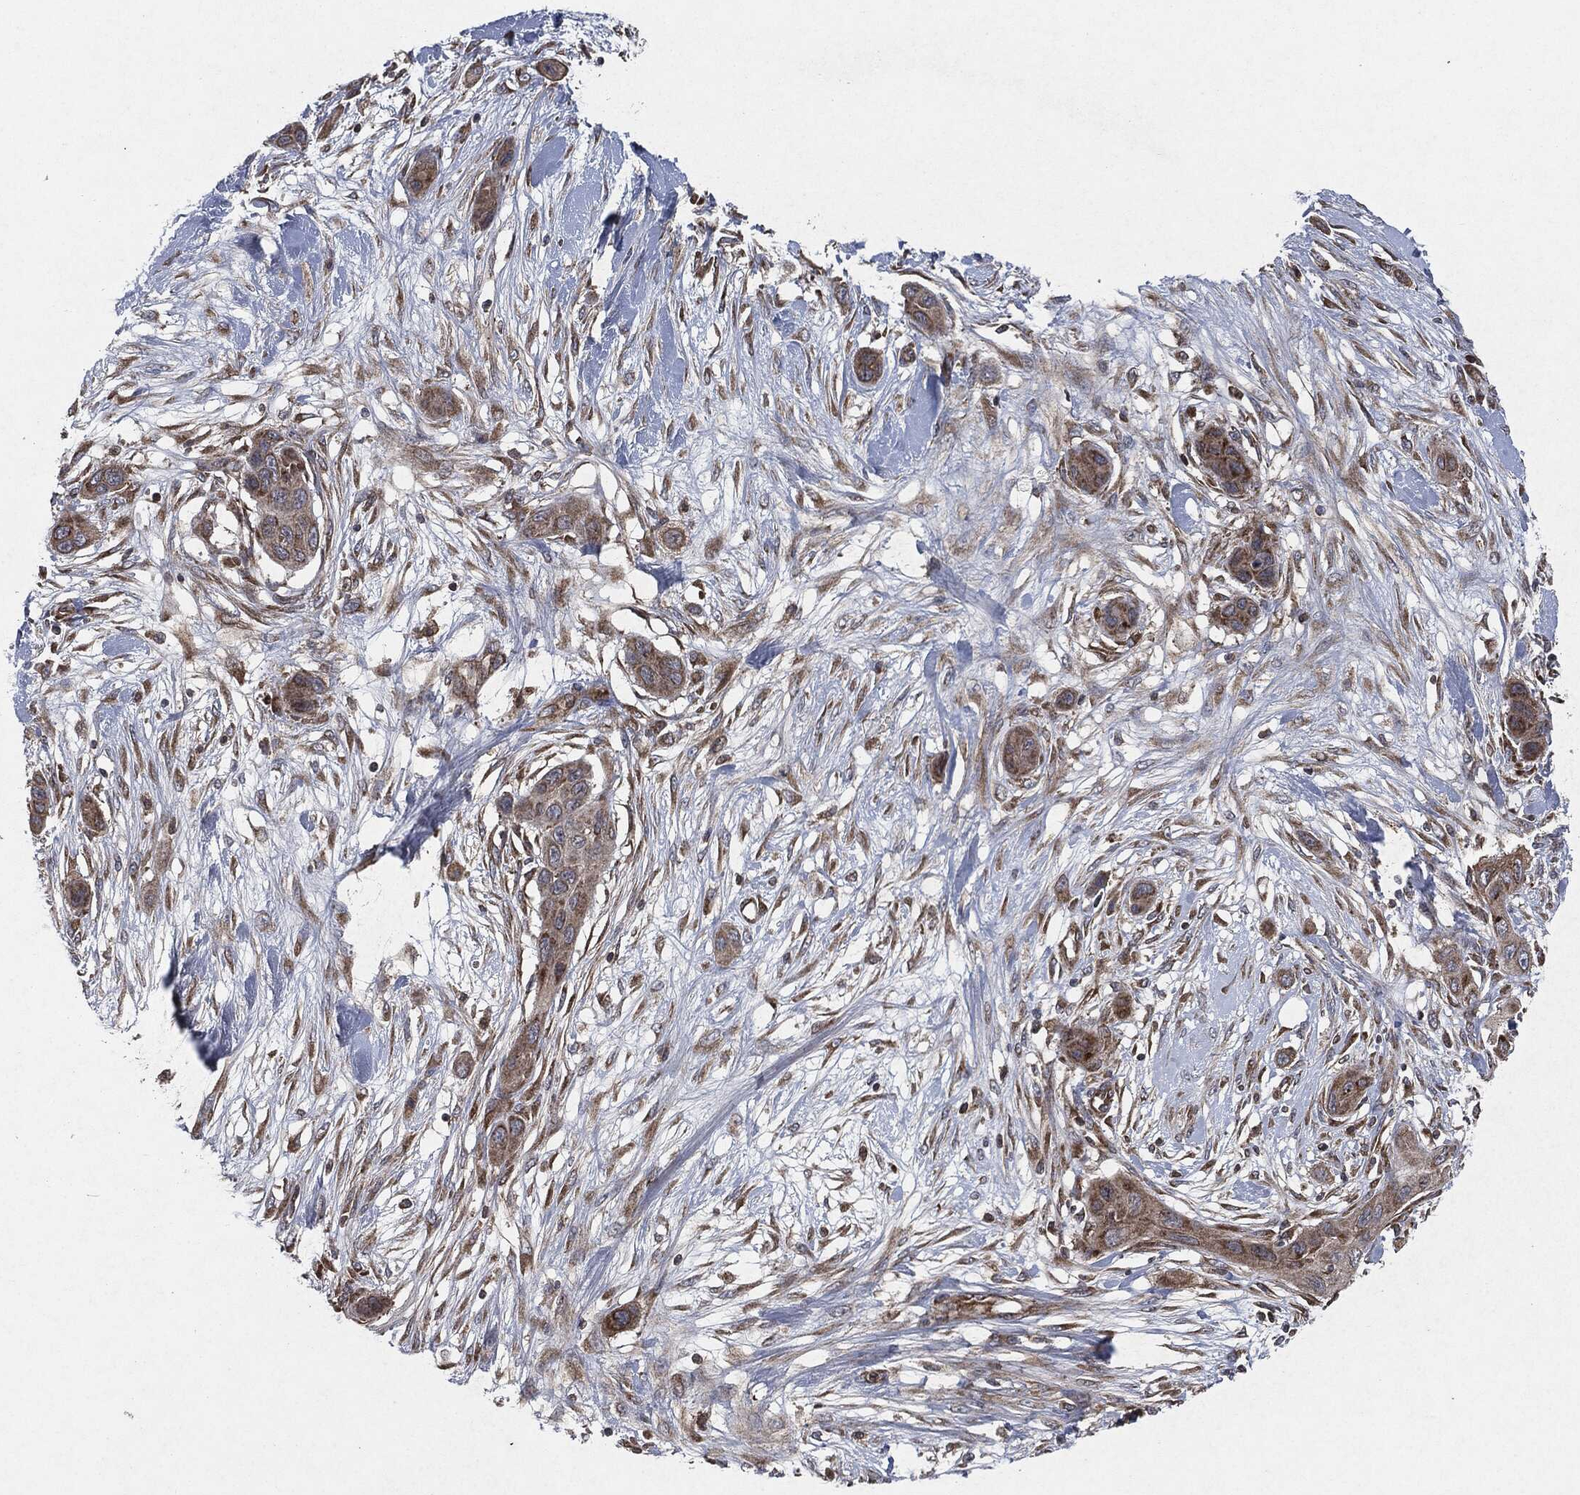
{"staining": {"intensity": "moderate", "quantity": "25%-75%", "location": "cytoplasmic/membranous"}, "tissue": "skin cancer", "cell_type": "Tumor cells", "image_type": "cancer", "snomed": [{"axis": "morphology", "description": "Squamous cell carcinoma, NOS"}, {"axis": "topography", "description": "Skin"}], "caption": "Human skin squamous cell carcinoma stained for a protein (brown) shows moderate cytoplasmic/membranous positive positivity in about 25%-75% of tumor cells.", "gene": "RAF1", "patient": {"sex": "male", "age": 79}}